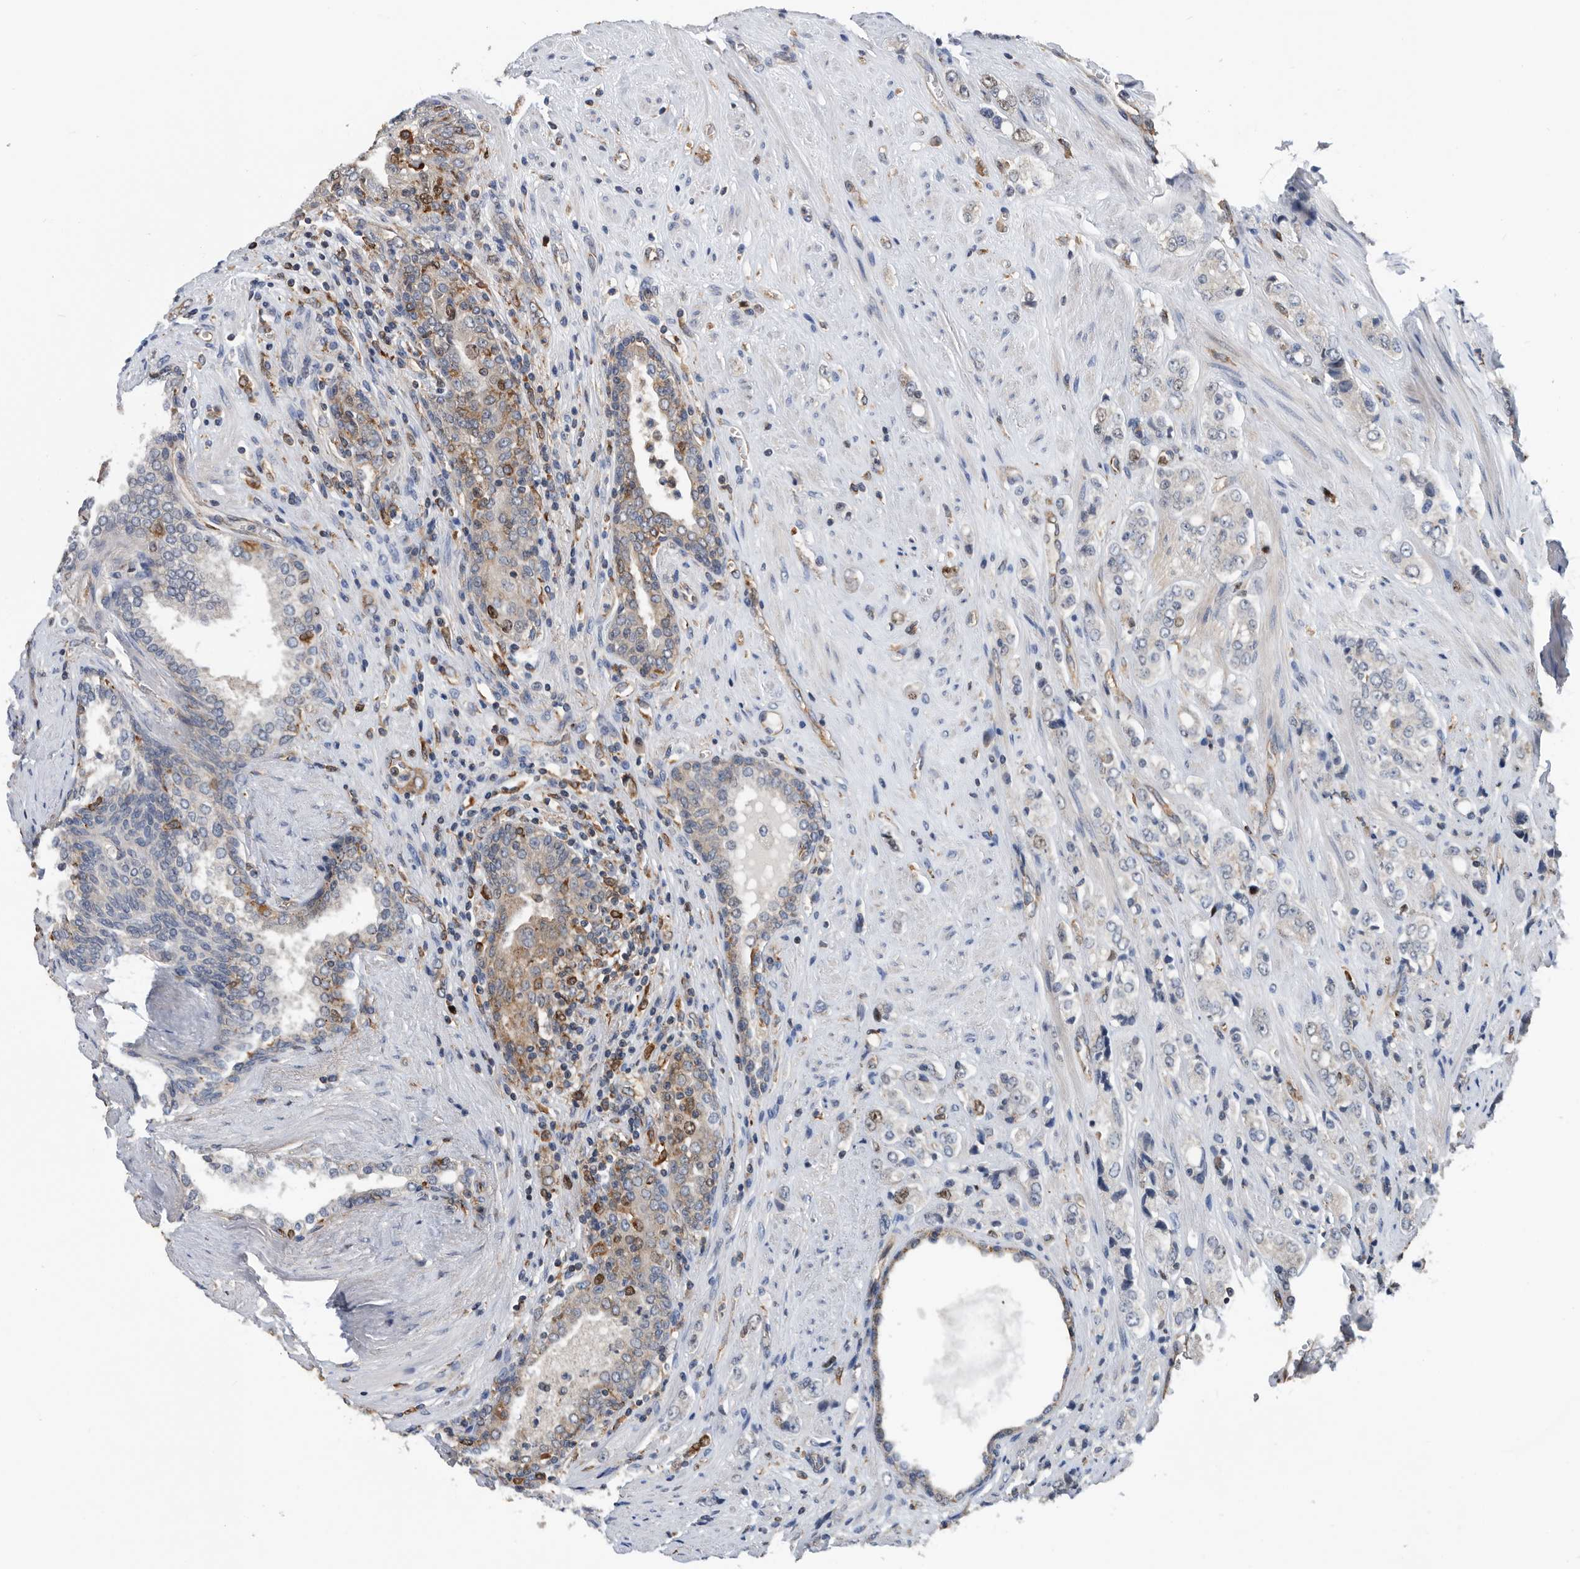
{"staining": {"intensity": "negative", "quantity": "none", "location": "none"}, "tissue": "prostate cancer", "cell_type": "Tumor cells", "image_type": "cancer", "snomed": [{"axis": "morphology", "description": "Adenocarcinoma, High grade"}, {"axis": "topography", "description": "Prostate"}], "caption": "Immunohistochemistry photomicrograph of neoplastic tissue: human prostate adenocarcinoma (high-grade) stained with DAB exhibits no significant protein expression in tumor cells.", "gene": "ATAD2", "patient": {"sex": "male", "age": 61}}